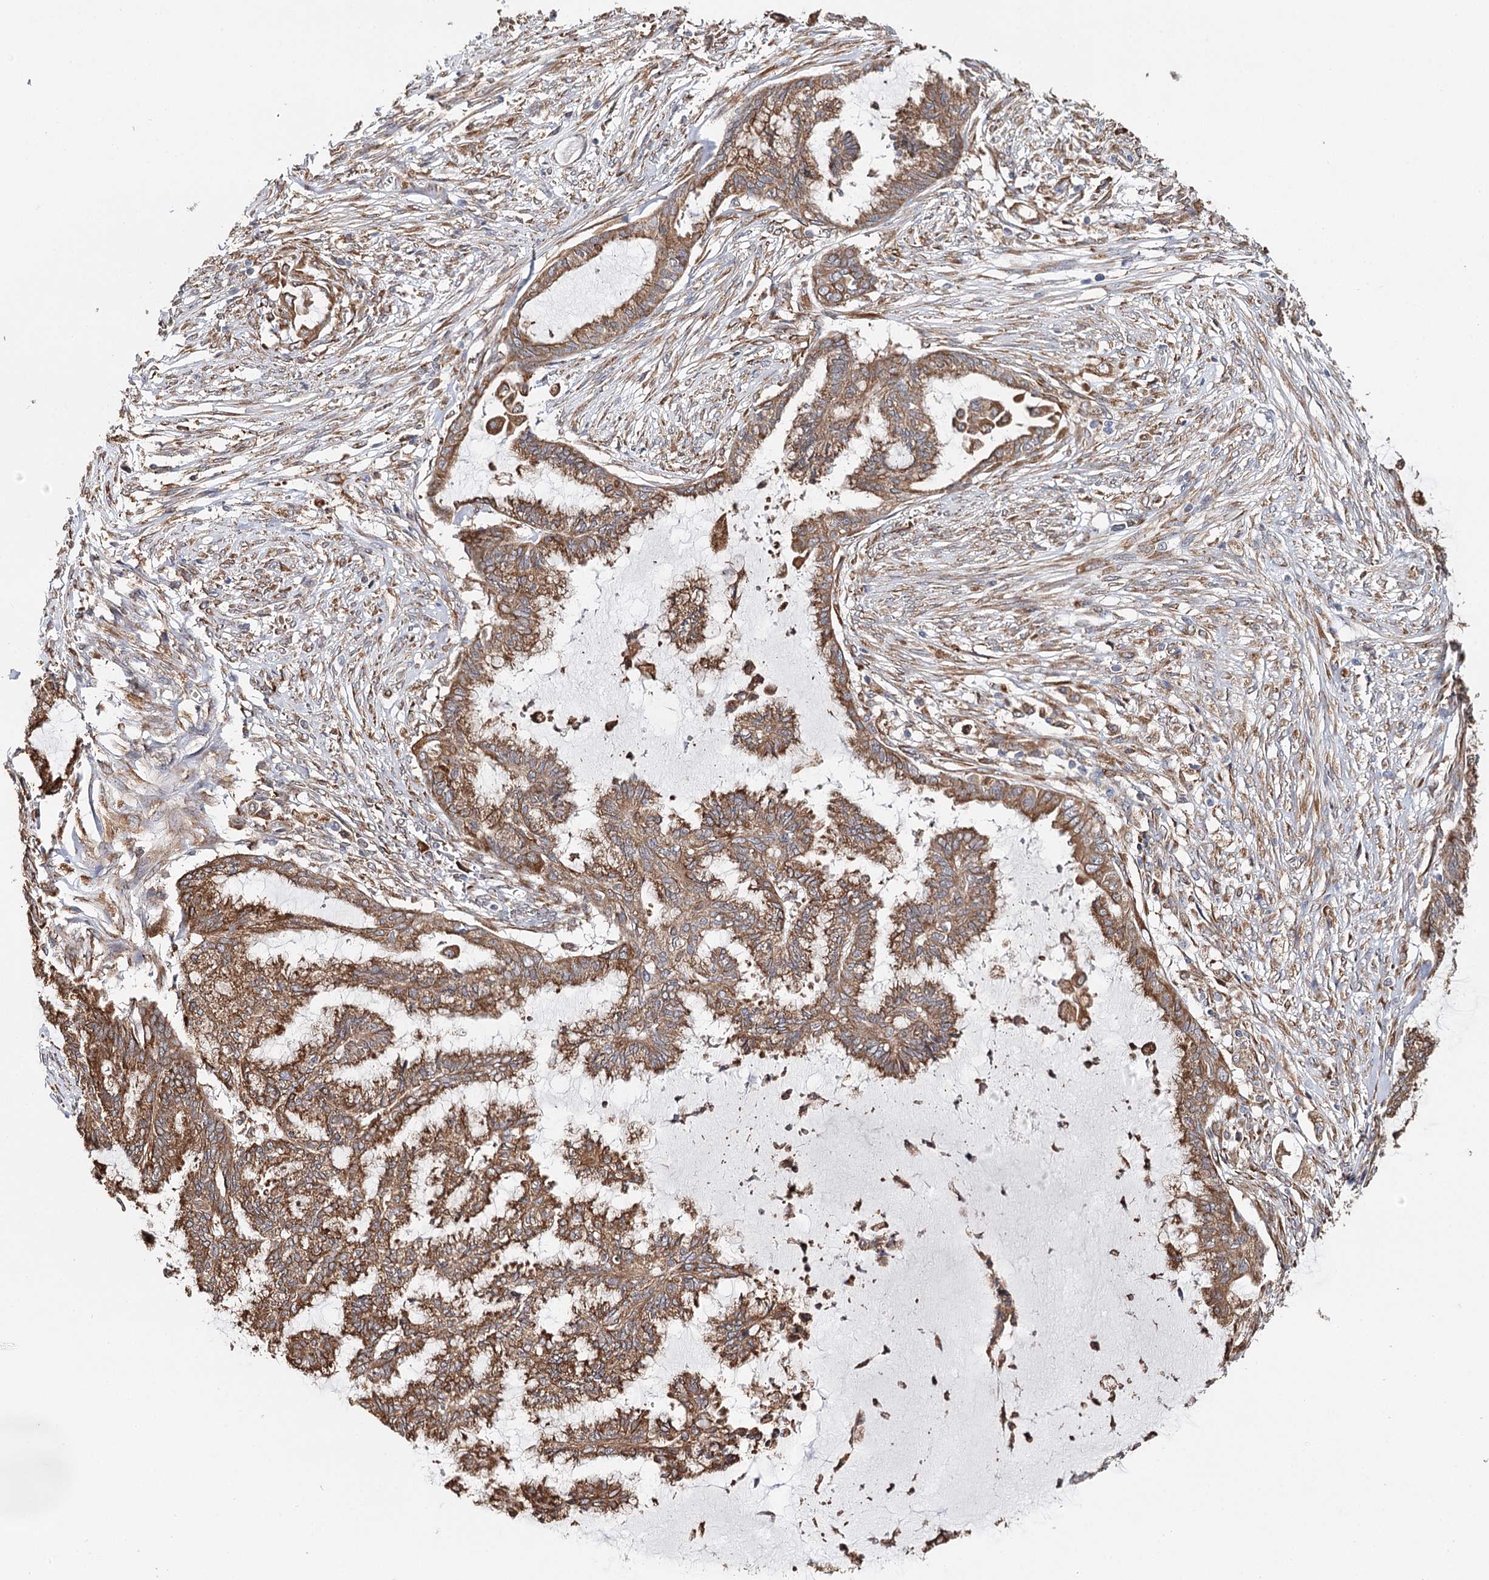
{"staining": {"intensity": "strong", "quantity": ">75%", "location": "cytoplasmic/membranous"}, "tissue": "endometrial cancer", "cell_type": "Tumor cells", "image_type": "cancer", "snomed": [{"axis": "morphology", "description": "Adenocarcinoma, NOS"}, {"axis": "topography", "description": "Endometrium"}], "caption": "A micrograph of endometrial cancer stained for a protein exhibits strong cytoplasmic/membranous brown staining in tumor cells.", "gene": "VEGFA", "patient": {"sex": "female", "age": 86}}